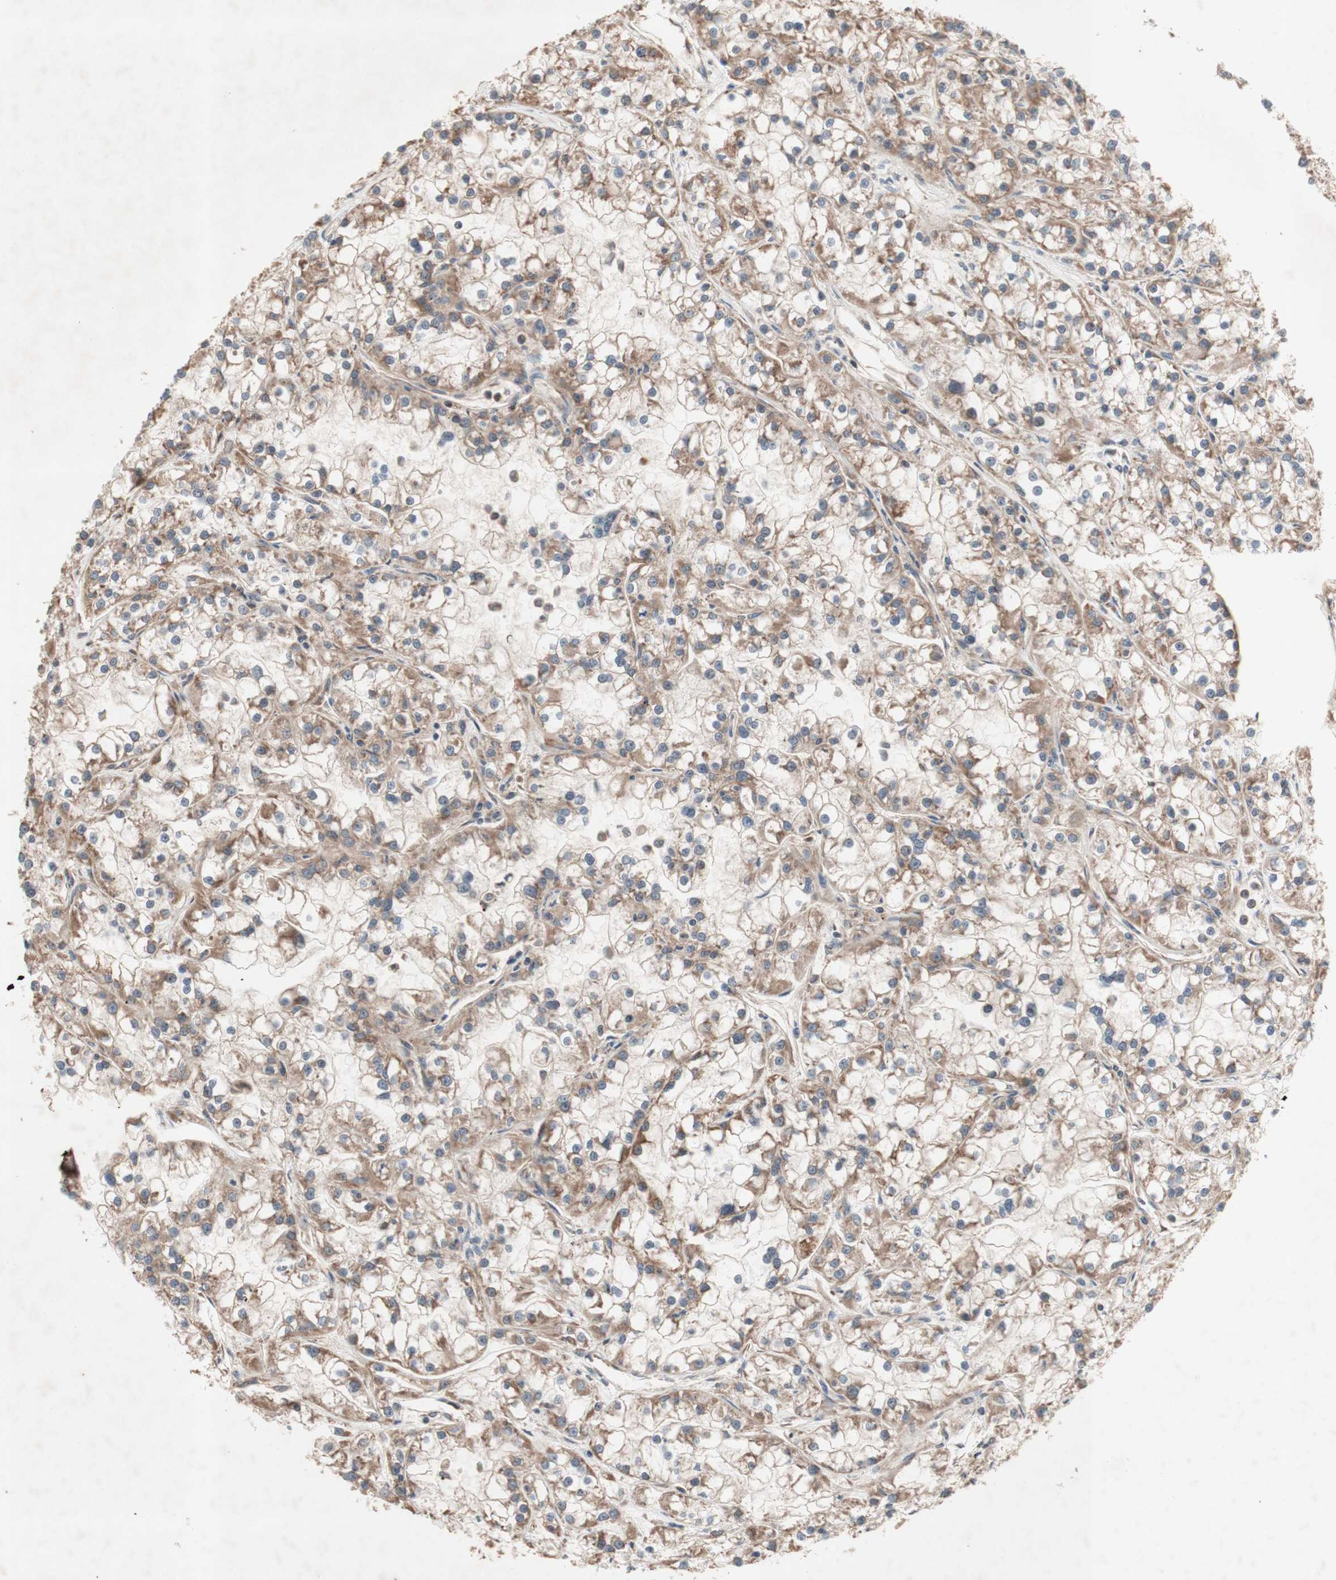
{"staining": {"intensity": "moderate", "quantity": "25%-75%", "location": "cytoplasmic/membranous"}, "tissue": "renal cancer", "cell_type": "Tumor cells", "image_type": "cancer", "snomed": [{"axis": "morphology", "description": "Adenocarcinoma, NOS"}, {"axis": "topography", "description": "Kidney"}], "caption": "Immunohistochemical staining of renal cancer (adenocarcinoma) demonstrates medium levels of moderate cytoplasmic/membranous protein positivity in about 25%-75% of tumor cells. The protein is shown in brown color, while the nuclei are stained blue.", "gene": "DDOST", "patient": {"sex": "female", "age": 52}}